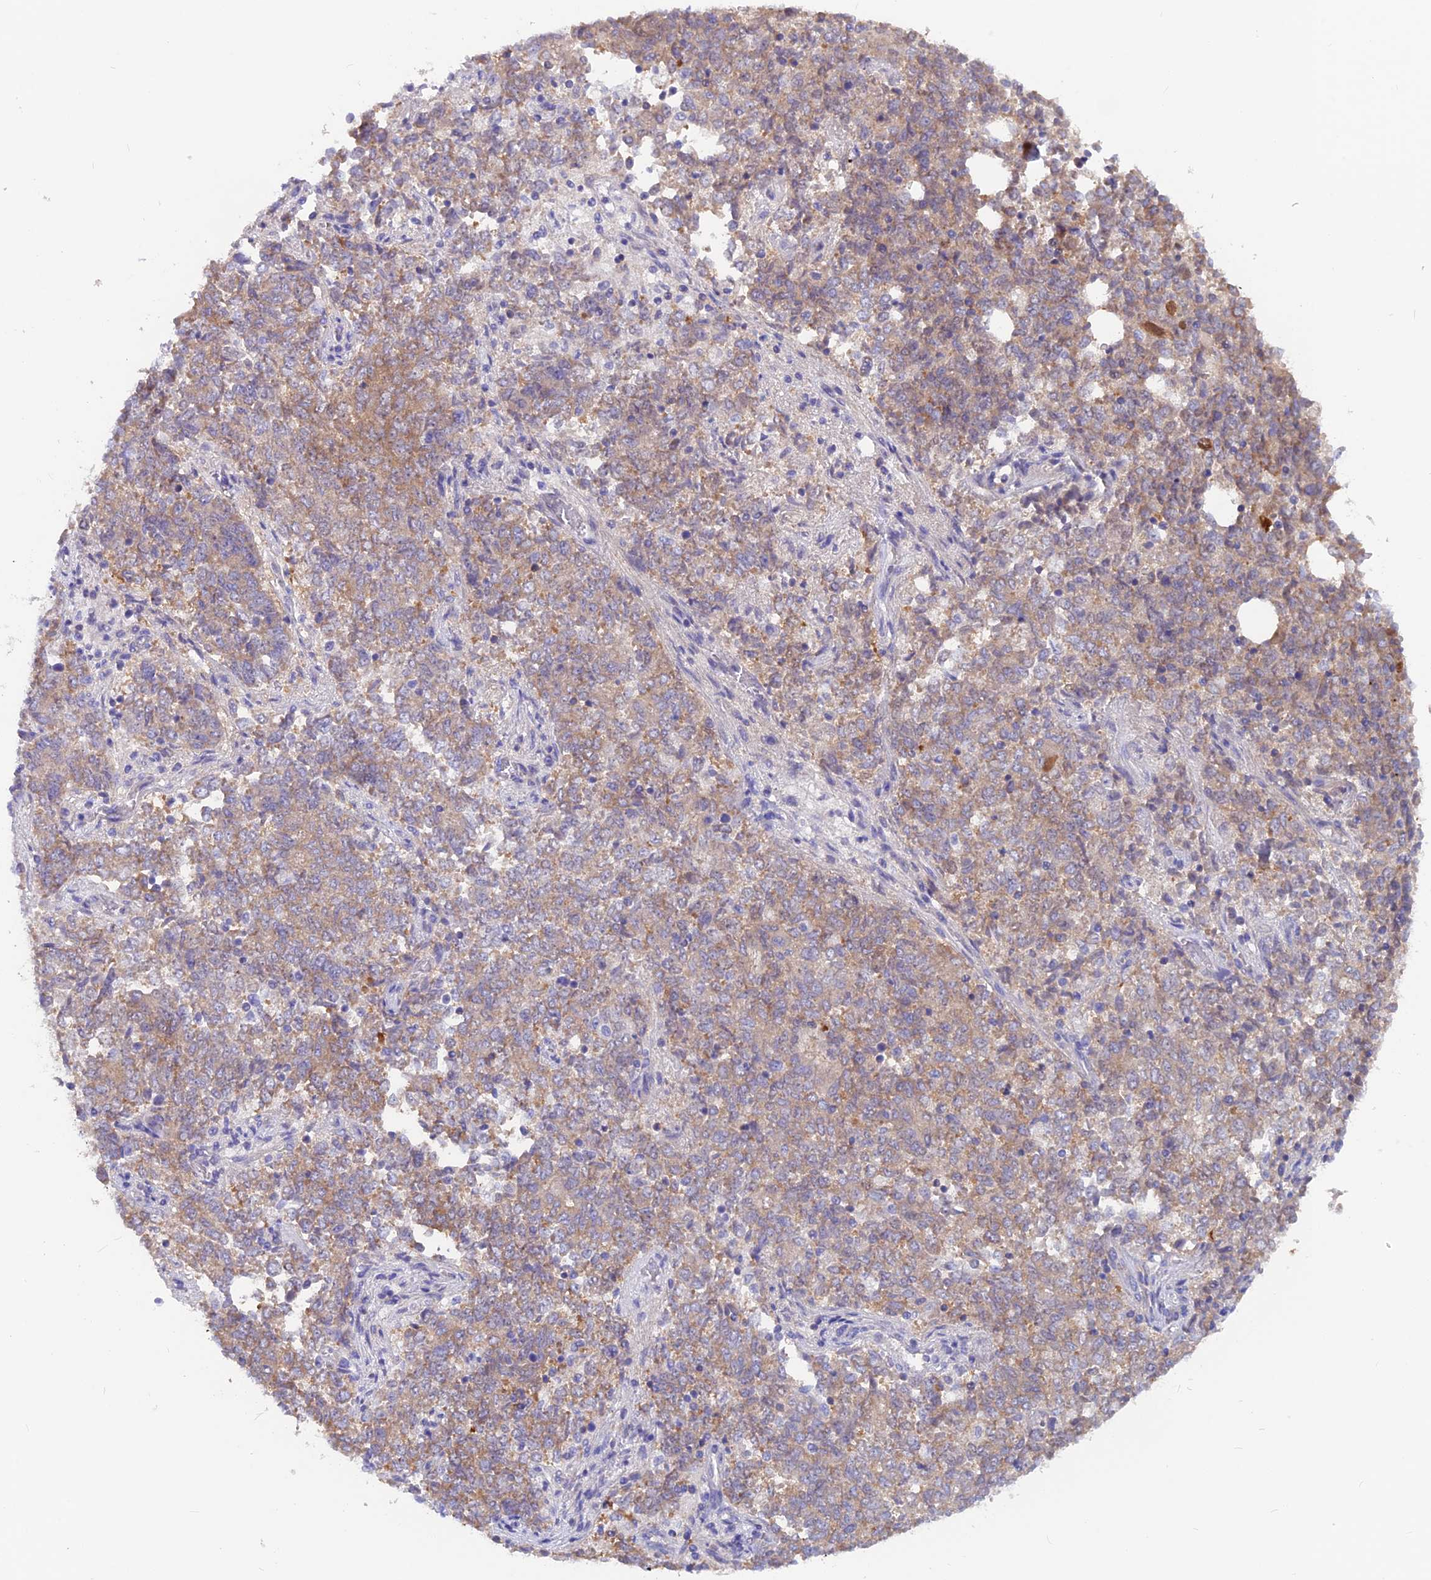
{"staining": {"intensity": "moderate", "quantity": ">75%", "location": "cytoplasmic/membranous"}, "tissue": "endometrial cancer", "cell_type": "Tumor cells", "image_type": "cancer", "snomed": [{"axis": "morphology", "description": "Adenocarcinoma, NOS"}, {"axis": "topography", "description": "Endometrium"}], "caption": "This is an image of immunohistochemistry staining of endometrial adenocarcinoma, which shows moderate positivity in the cytoplasmic/membranous of tumor cells.", "gene": "LZTFL1", "patient": {"sex": "female", "age": 80}}